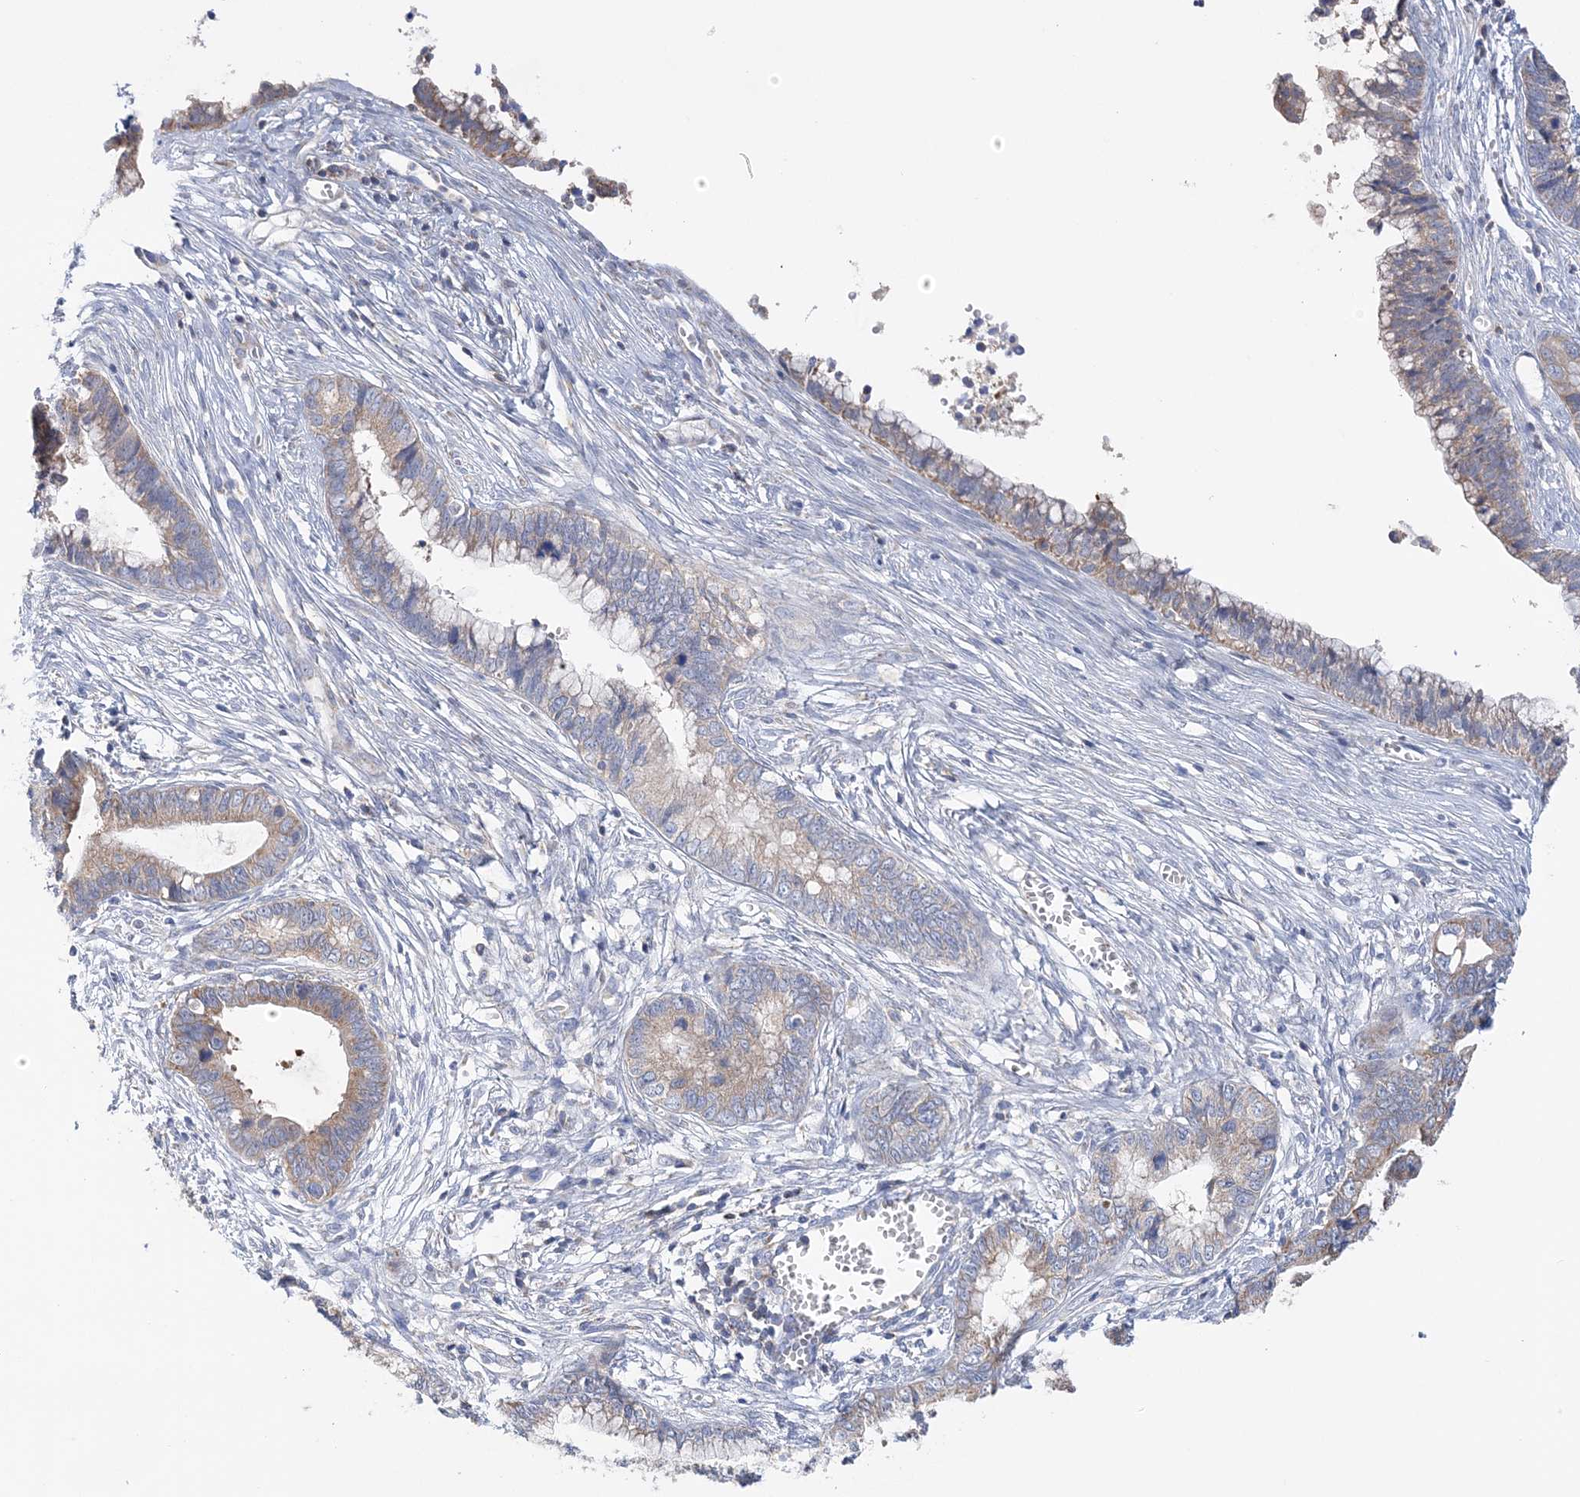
{"staining": {"intensity": "weak", "quantity": ">75%", "location": "cytoplasmic/membranous"}, "tissue": "cervical cancer", "cell_type": "Tumor cells", "image_type": "cancer", "snomed": [{"axis": "morphology", "description": "Adenocarcinoma, NOS"}, {"axis": "topography", "description": "Cervix"}], "caption": "Weak cytoplasmic/membranous expression for a protein is appreciated in approximately >75% of tumor cells of cervical cancer using immunohistochemistry.", "gene": "TTC32", "patient": {"sex": "female", "age": 44}}